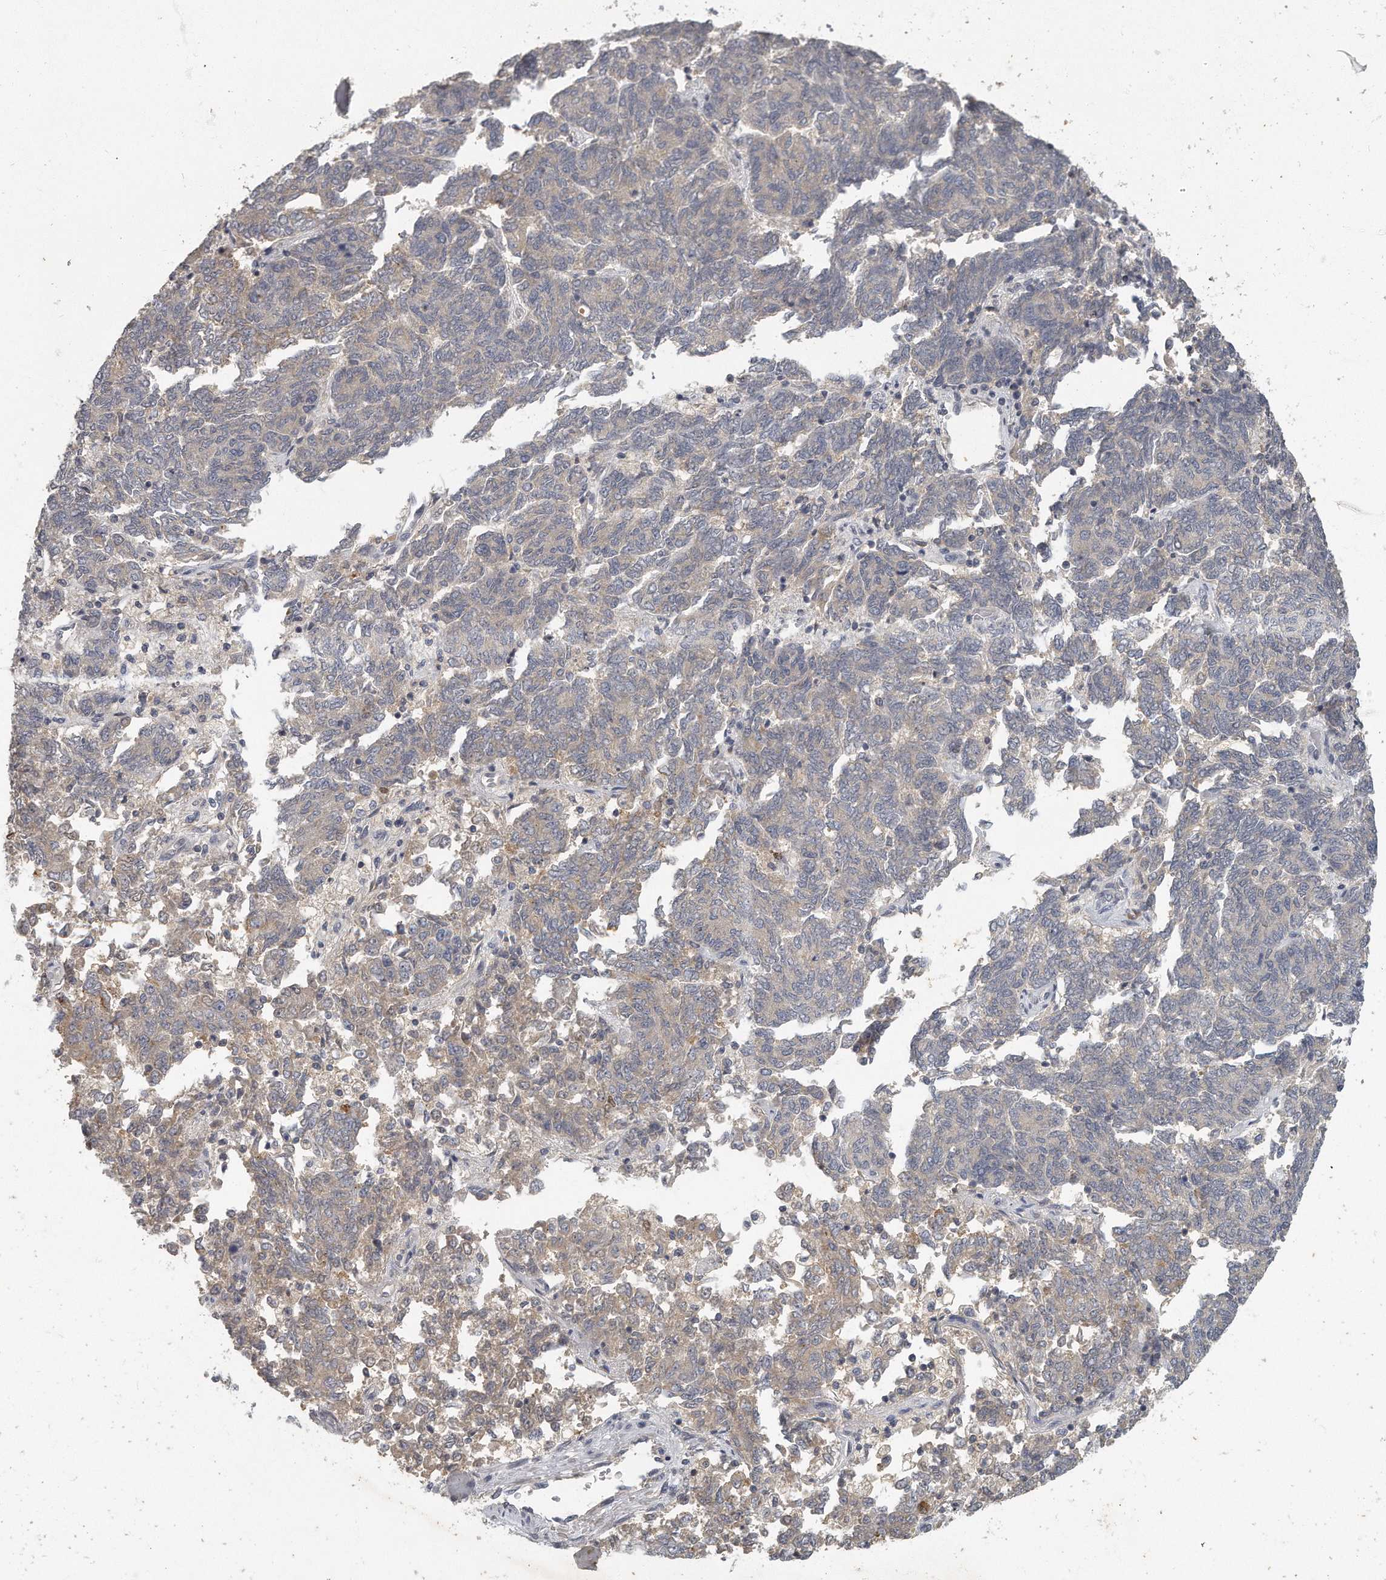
{"staining": {"intensity": "weak", "quantity": "<25%", "location": "cytoplasmic/membranous"}, "tissue": "endometrial cancer", "cell_type": "Tumor cells", "image_type": "cancer", "snomed": [{"axis": "morphology", "description": "Adenocarcinoma, NOS"}, {"axis": "topography", "description": "Endometrium"}], "caption": "The image shows no staining of tumor cells in adenocarcinoma (endometrial).", "gene": "TRAPPC14", "patient": {"sex": "female", "age": 80}}